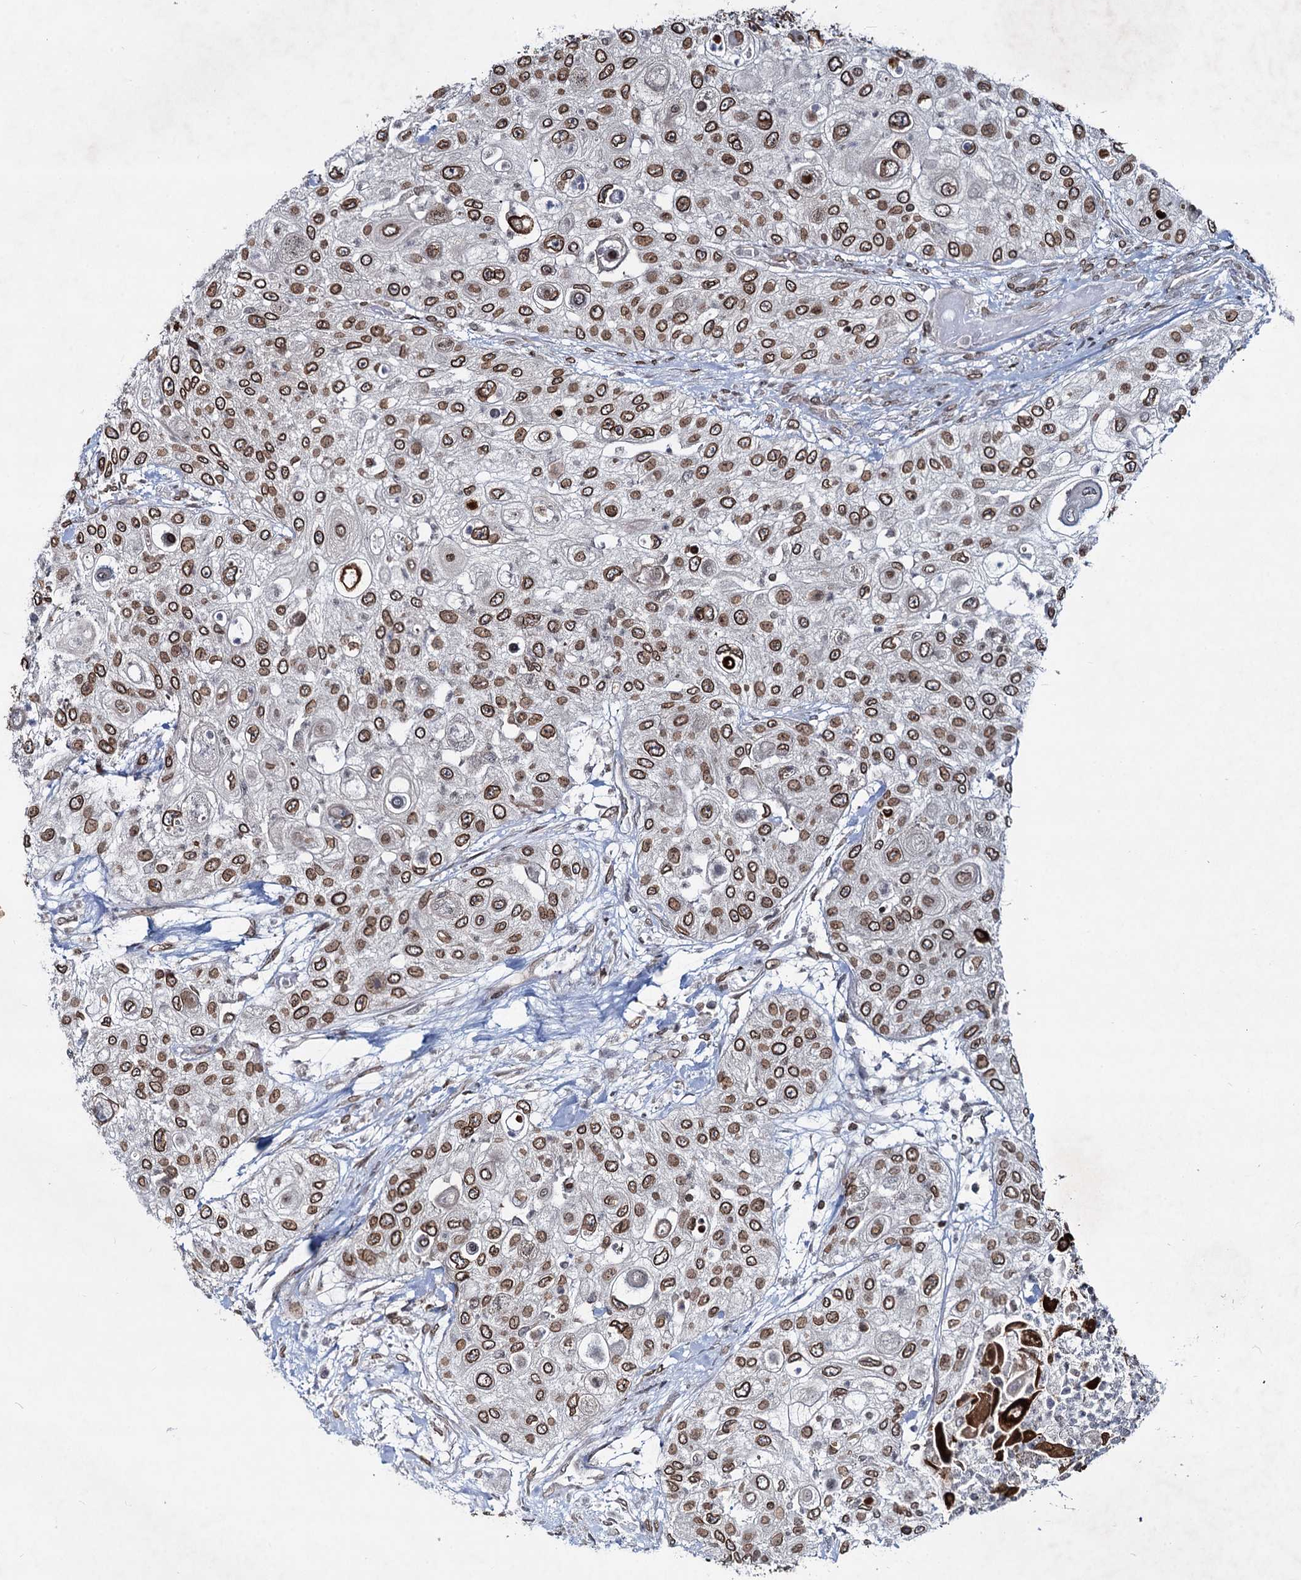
{"staining": {"intensity": "strong", "quantity": ">75%", "location": "cytoplasmic/membranous,nuclear"}, "tissue": "urothelial cancer", "cell_type": "Tumor cells", "image_type": "cancer", "snomed": [{"axis": "morphology", "description": "Urothelial carcinoma, High grade"}, {"axis": "topography", "description": "Urinary bladder"}], "caption": "Protein expression analysis of urothelial cancer shows strong cytoplasmic/membranous and nuclear expression in approximately >75% of tumor cells.", "gene": "RNF6", "patient": {"sex": "female", "age": 79}}